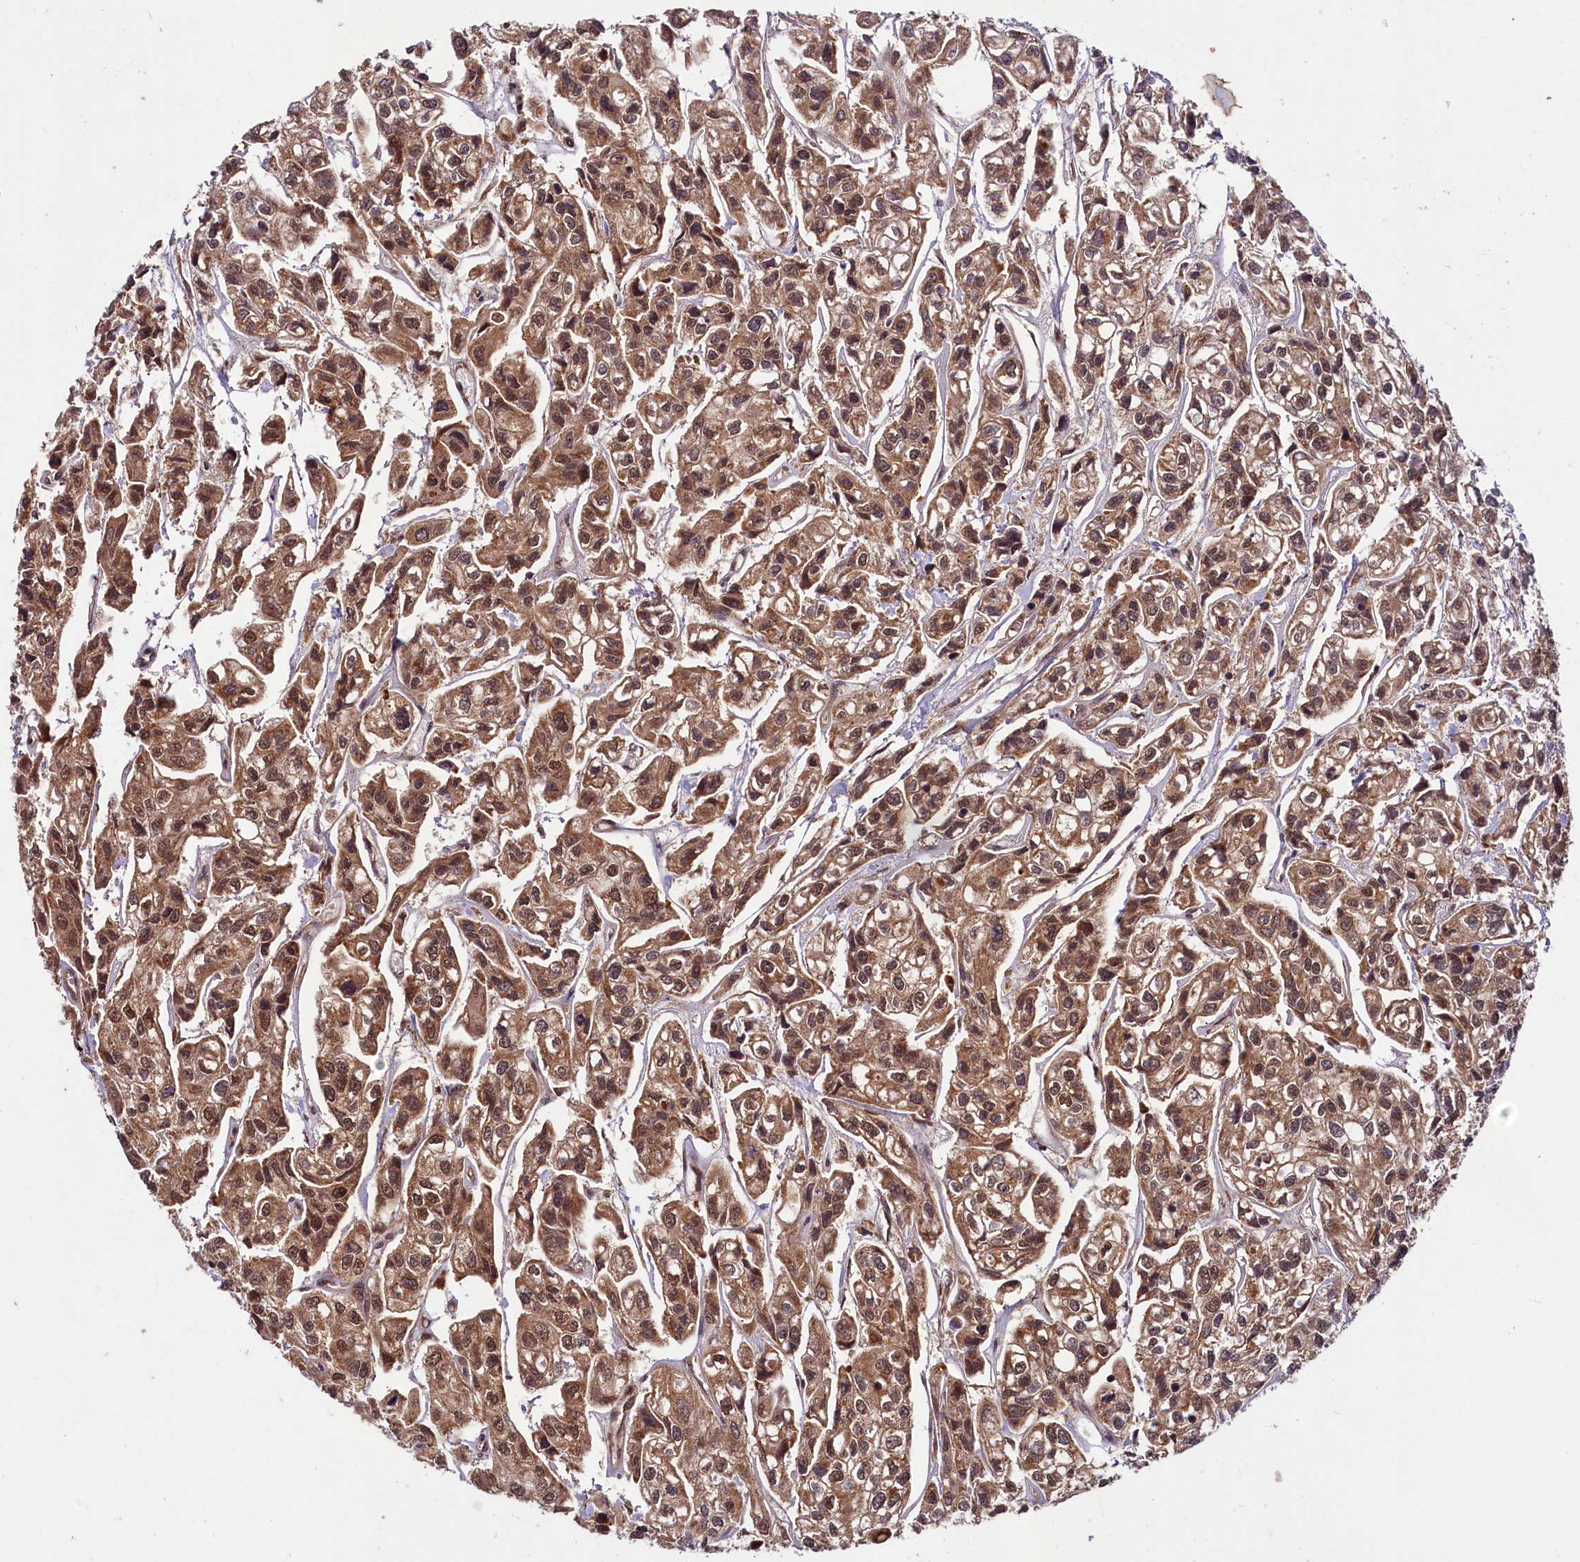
{"staining": {"intensity": "strong", "quantity": ">75%", "location": "cytoplasmic/membranous,nuclear"}, "tissue": "urothelial cancer", "cell_type": "Tumor cells", "image_type": "cancer", "snomed": [{"axis": "morphology", "description": "Urothelial carcinoma, High grade"}, {"axis": "topography", "description": "Urinary bladder"}], "caption": "Protein staining of high-grade urothelial carcinoma tissue displays strong cytoplasmic/membranous and nuclear expression in approximately >75% of tumor cells. (Stains: DAB (3,3'-diaminobenzidine) in brown, nuclei in blue, Microscopy: brightfield microscopy at high magnification).", "gene": "UBE3A", "patient": {"sex": "male", "age": 67}}